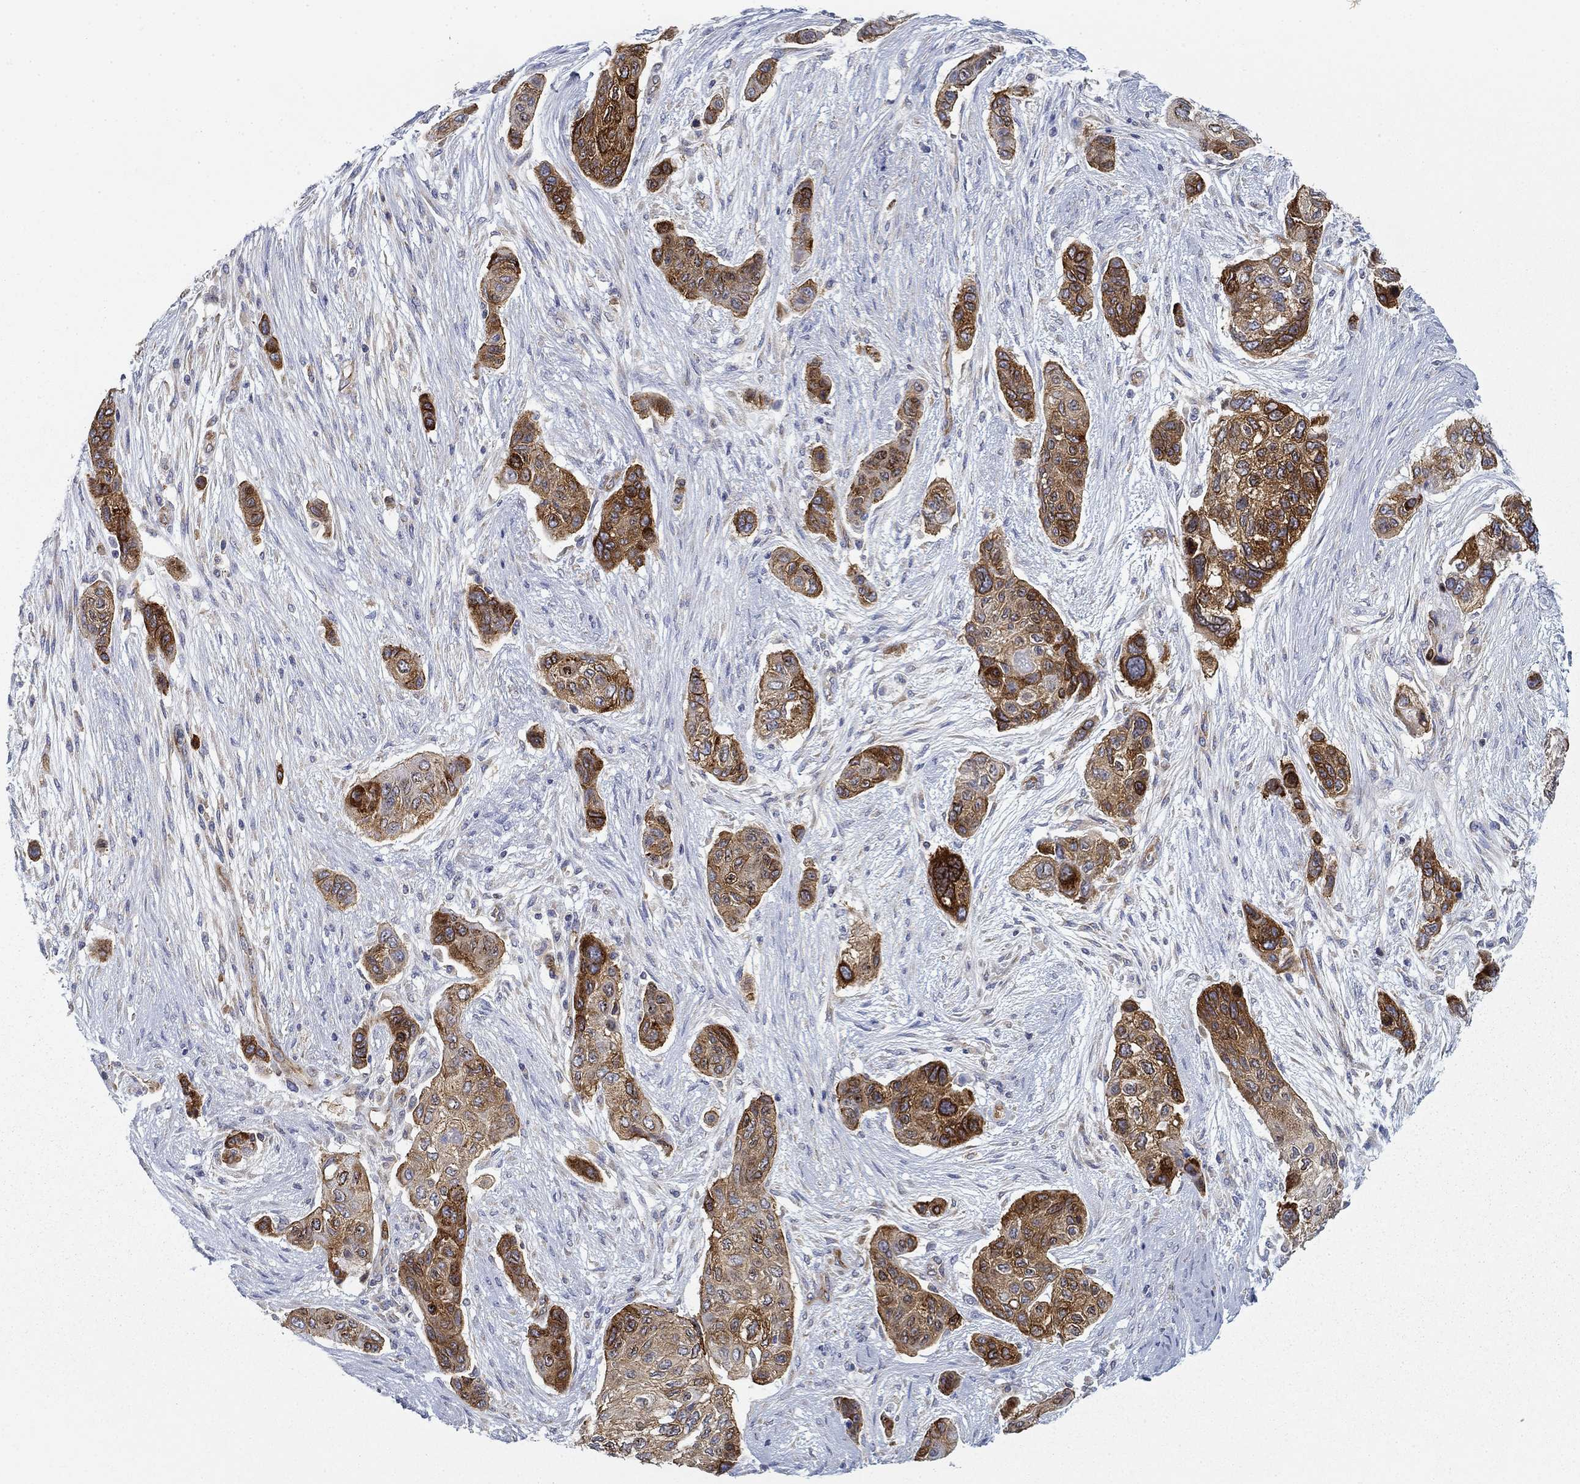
{"staining": {"intensity": "strong", "quantity": ">75%", "location": "cytoplasmic/membranous"}, "tissue": "lung cancer", "cell_type": "Tumor cells", "image_type": "cancer", "snomed": [{"axis": "morphology", "description": "Squamous cell carcinoma, NOS"}, {"axis": "topography", "description": "Lung"}], "caption": "A high amount of strong cytoplasmic/membranous staining is present in approximately >75% of tumor cells in squamous cell carcinoma (lung) tissue. The staining was performed using DAB to visualize the protein expression in brown, while the nuclei were stained in blue with hematoxylin (Magnification: 20x).", "gene": "FXR1", "patient": {"sex": "male", "age": 69}}